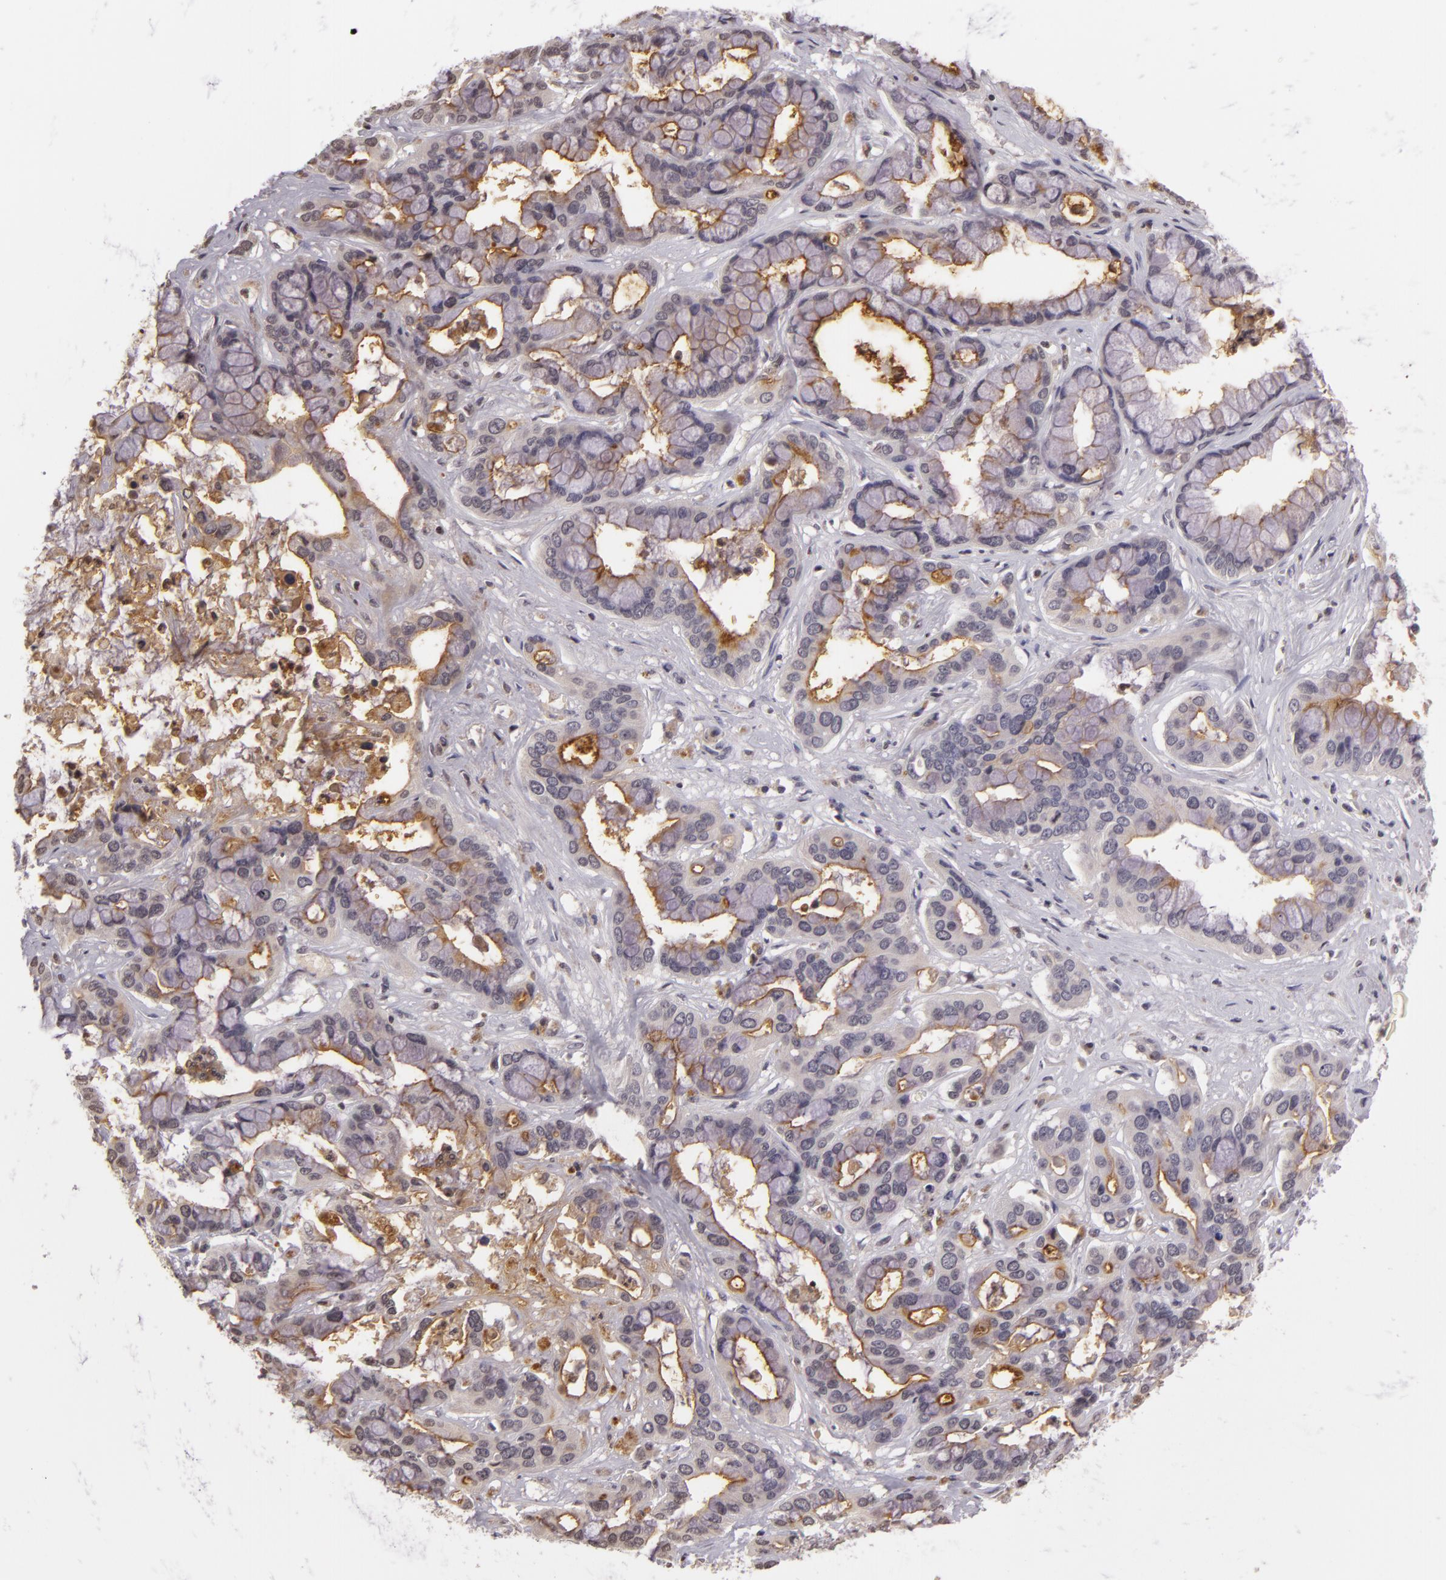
{"staining": {"intensity": "moderate", "quantity": "25%-75%", "location": "cytoplasmic/membranous"}, "tissue": "liver cancer", "cell_type": "Tumor cells", "image_type": "cancer", "snomed": [{"axis": "morphology", "description": "Cholangiocarcinoma"}, {"axis": "topography", "description": "Liver"}], "caption": "Immunohistochemical staining of human liver cancer displays medium levels of moderate cytoplasmic/membranous positivity in approximately 25%-75% of tumor cells. The protein of interest is stained brown, and the nuclei are stained in blue (DAB (3,3'-diaminobenzidine) IHC with brightfield microscopy, high magnification).", "gene": "MUC1", "patient": {"sex": "female", "age": 65}}